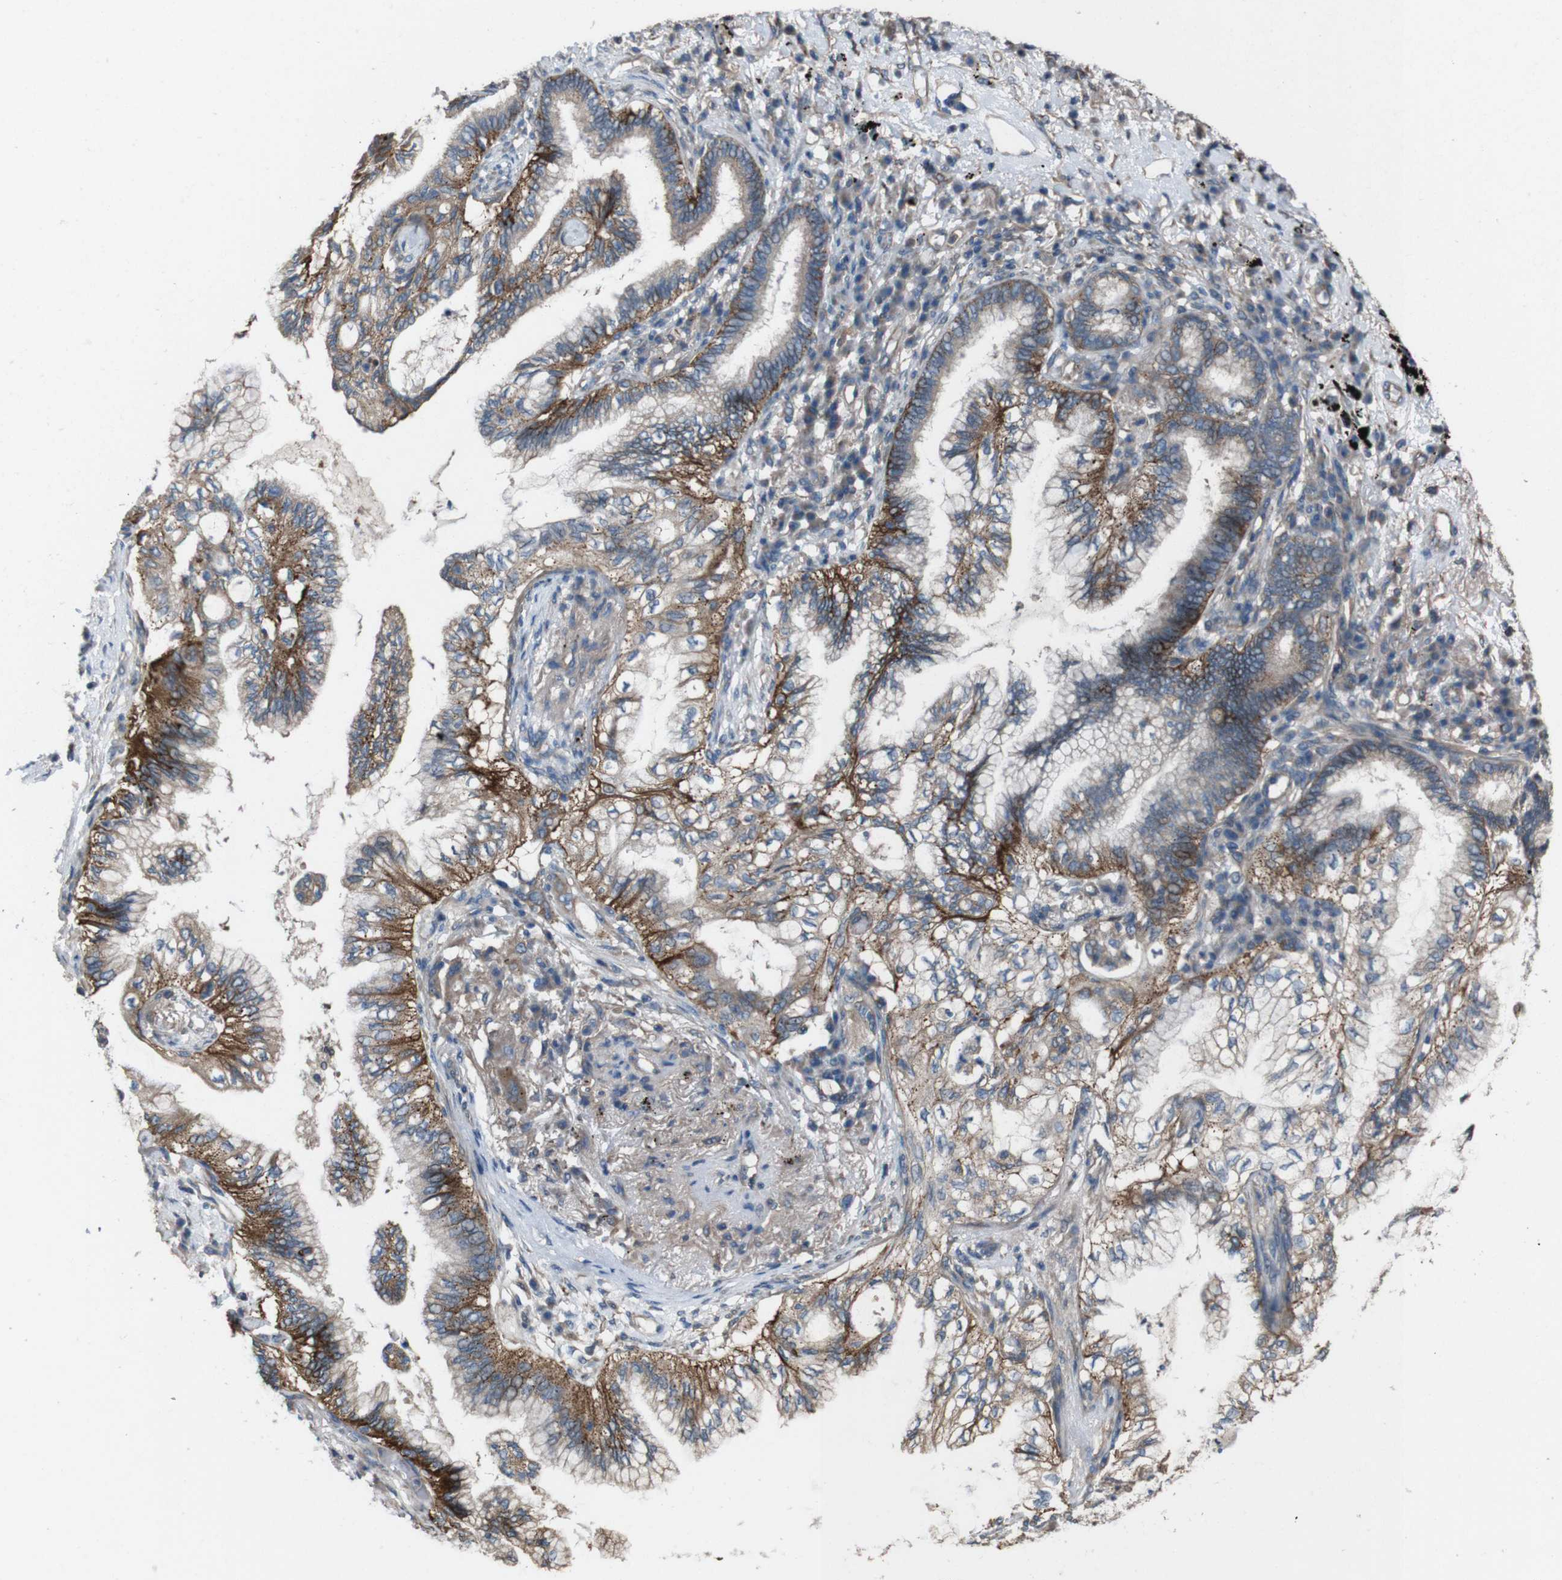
{"staining": {"intensity": "strong", "quantity": "25%-75%", "location": "cytoplasmic/membranous"}, "tissue": "lung cancer", "cell_type": "Tumor cells", "image_type": "cancer", "snomed": [{"axis": "morphology", "description": "Normal tissue, NOS"}, {"axis": "morphology", "description": "Adenocarcinoma, NOS"}, {"axis": "topography", "description": "Bronchus"}, {"axis": "topography", "description": "Lung"}], "caption": "A brown stain highlights strong cytoplasmic/membranous positivity of a protein in lung cancer tumor cells. (IHC, brightfield microscopy, high magnification).", "gene": "NAALADL2", "patient": {"sex": "female", "age": 70}}